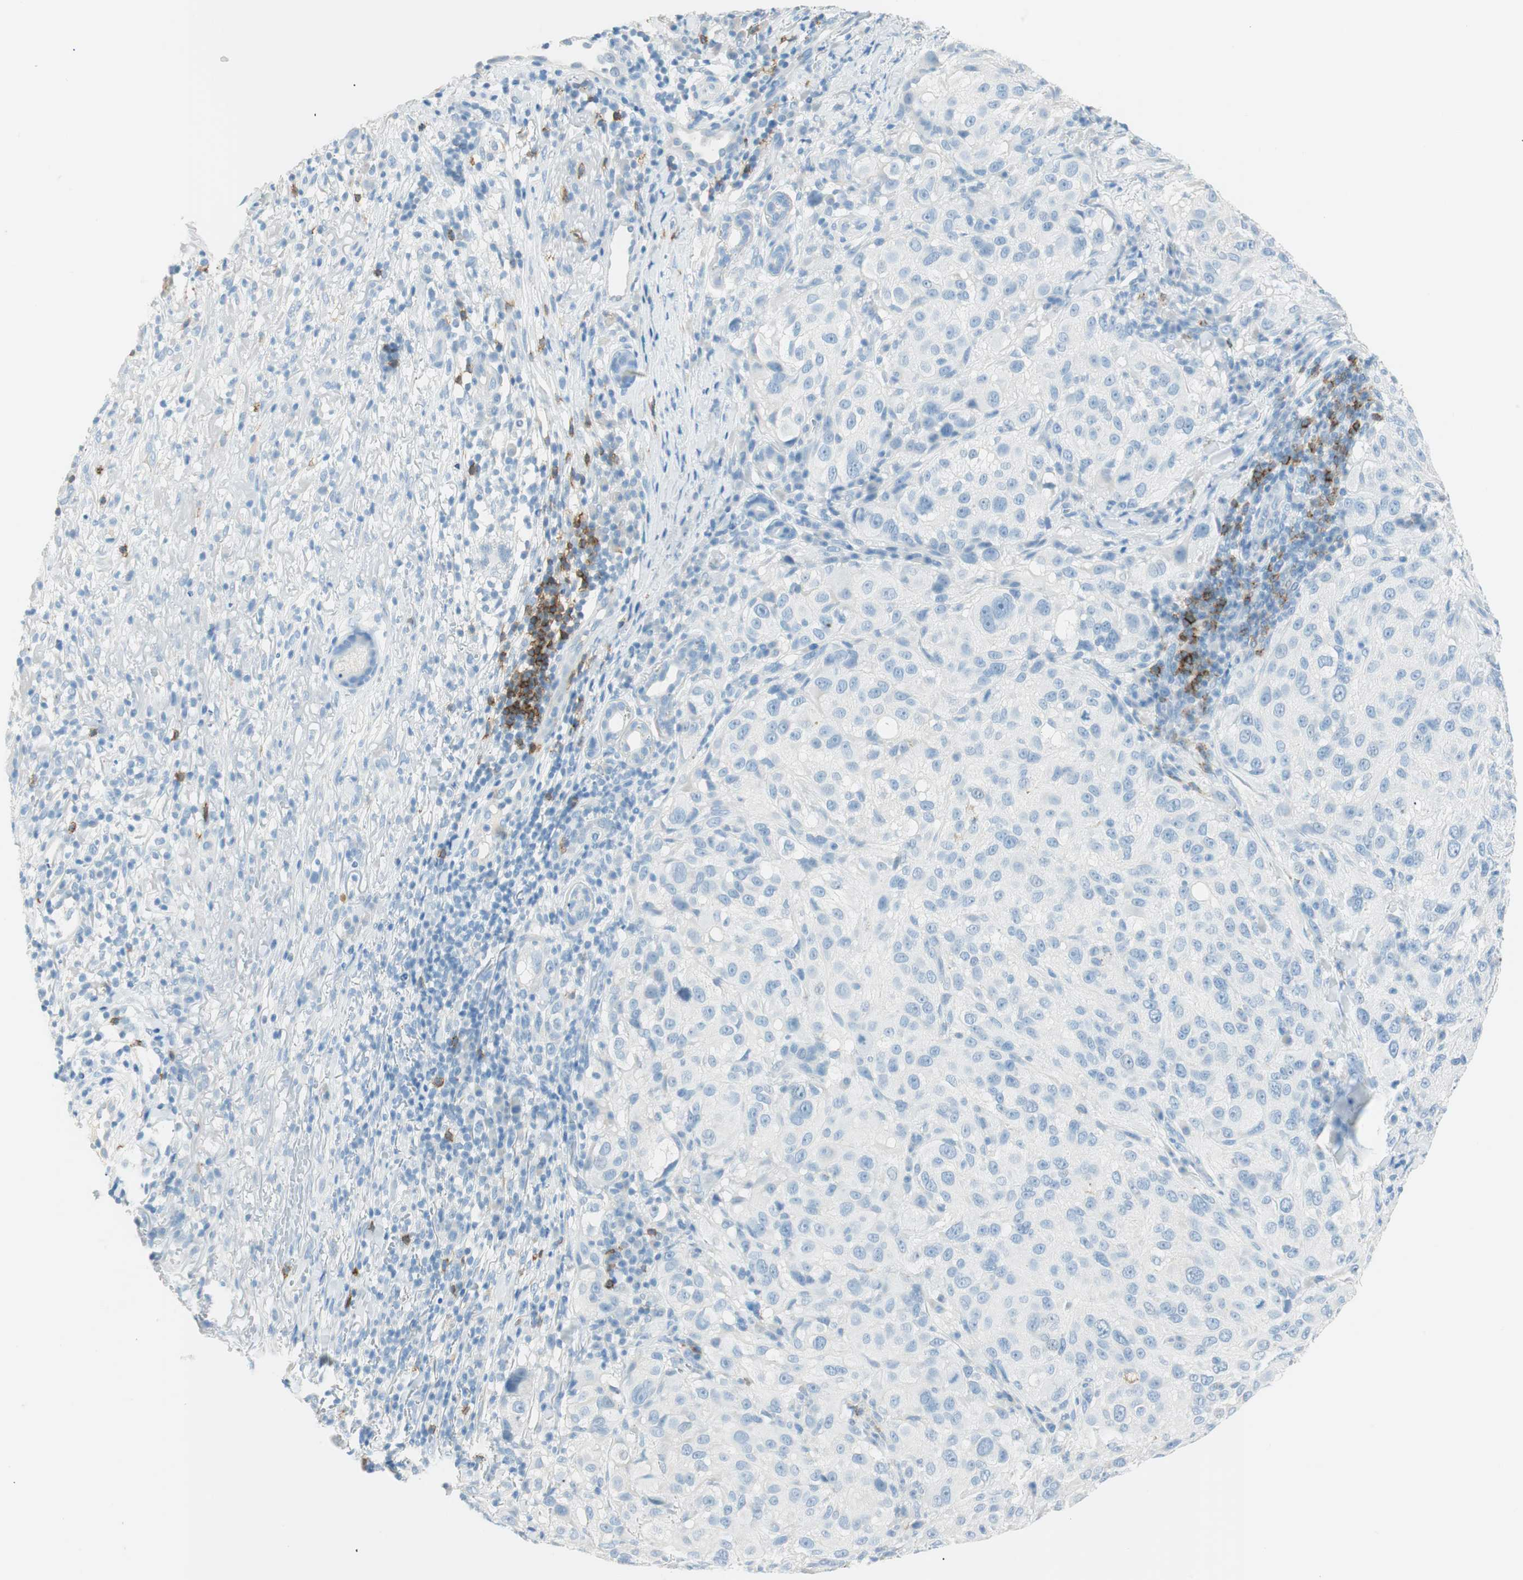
{"staining": {"intensity": "negative", "quantity": "none", "location": "none"}, "tissue": "melanoma", "cell_type": "Tumor cells", "image_type": "cancer", "snomed": [{"axis": "morphology", "description": "Necrosis, NOS"}, {"axis": "morphology", "description": "Malignant melanoma, NOS"}, {"axis": "topography", "description": "Skin"}], "caption": "This is an IHC micrograph of melanoma. There is no staining in tumor cells.", "gene": "TNFRSF13C", "patient": {"sex": "female", "age": 87}}